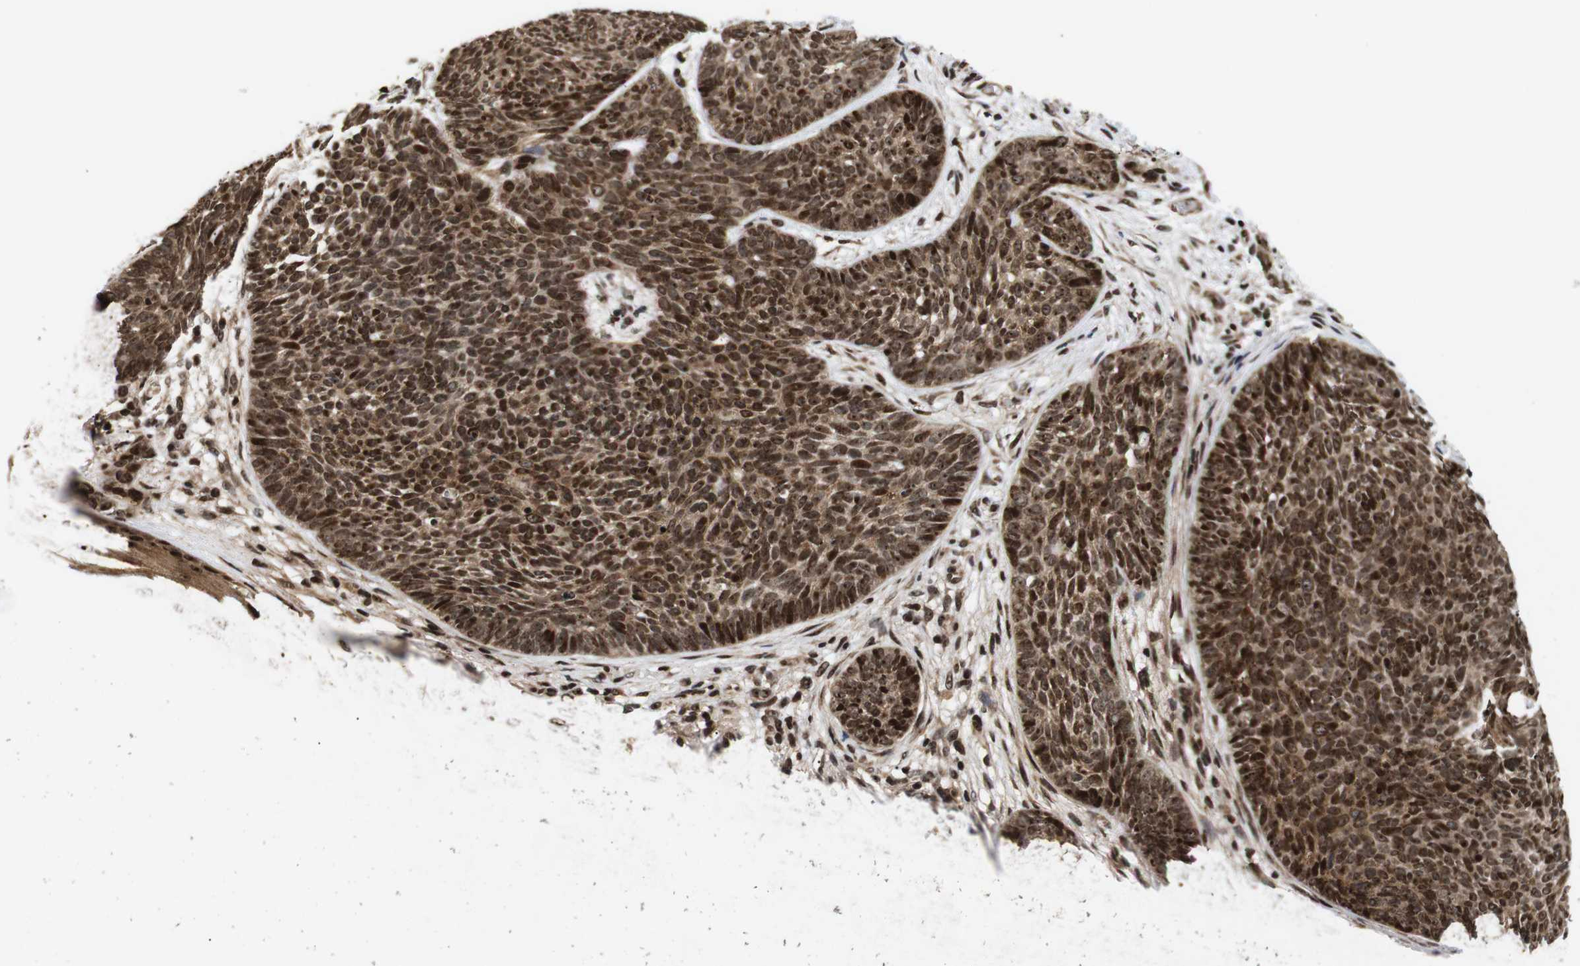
{"staining": {"intensity": "strong", "quantity": ">75%", "location": "nuclear"}, "tissue": "skin cancer", "cell_type": "Tumor cells", "image_type": "cancer", "snomed": [{"axis": "morphology", "description": "Basal cell carcinoma"}, {"axis": "topography", "description": "Skin"}], "caption": "This is an image of IHC staining of basal cell carcinoma (skin), which shows strong expression in the nuclear of tumor cells.", "gene": "KIF23", "patient": {"sex": "female", "age": 70}}